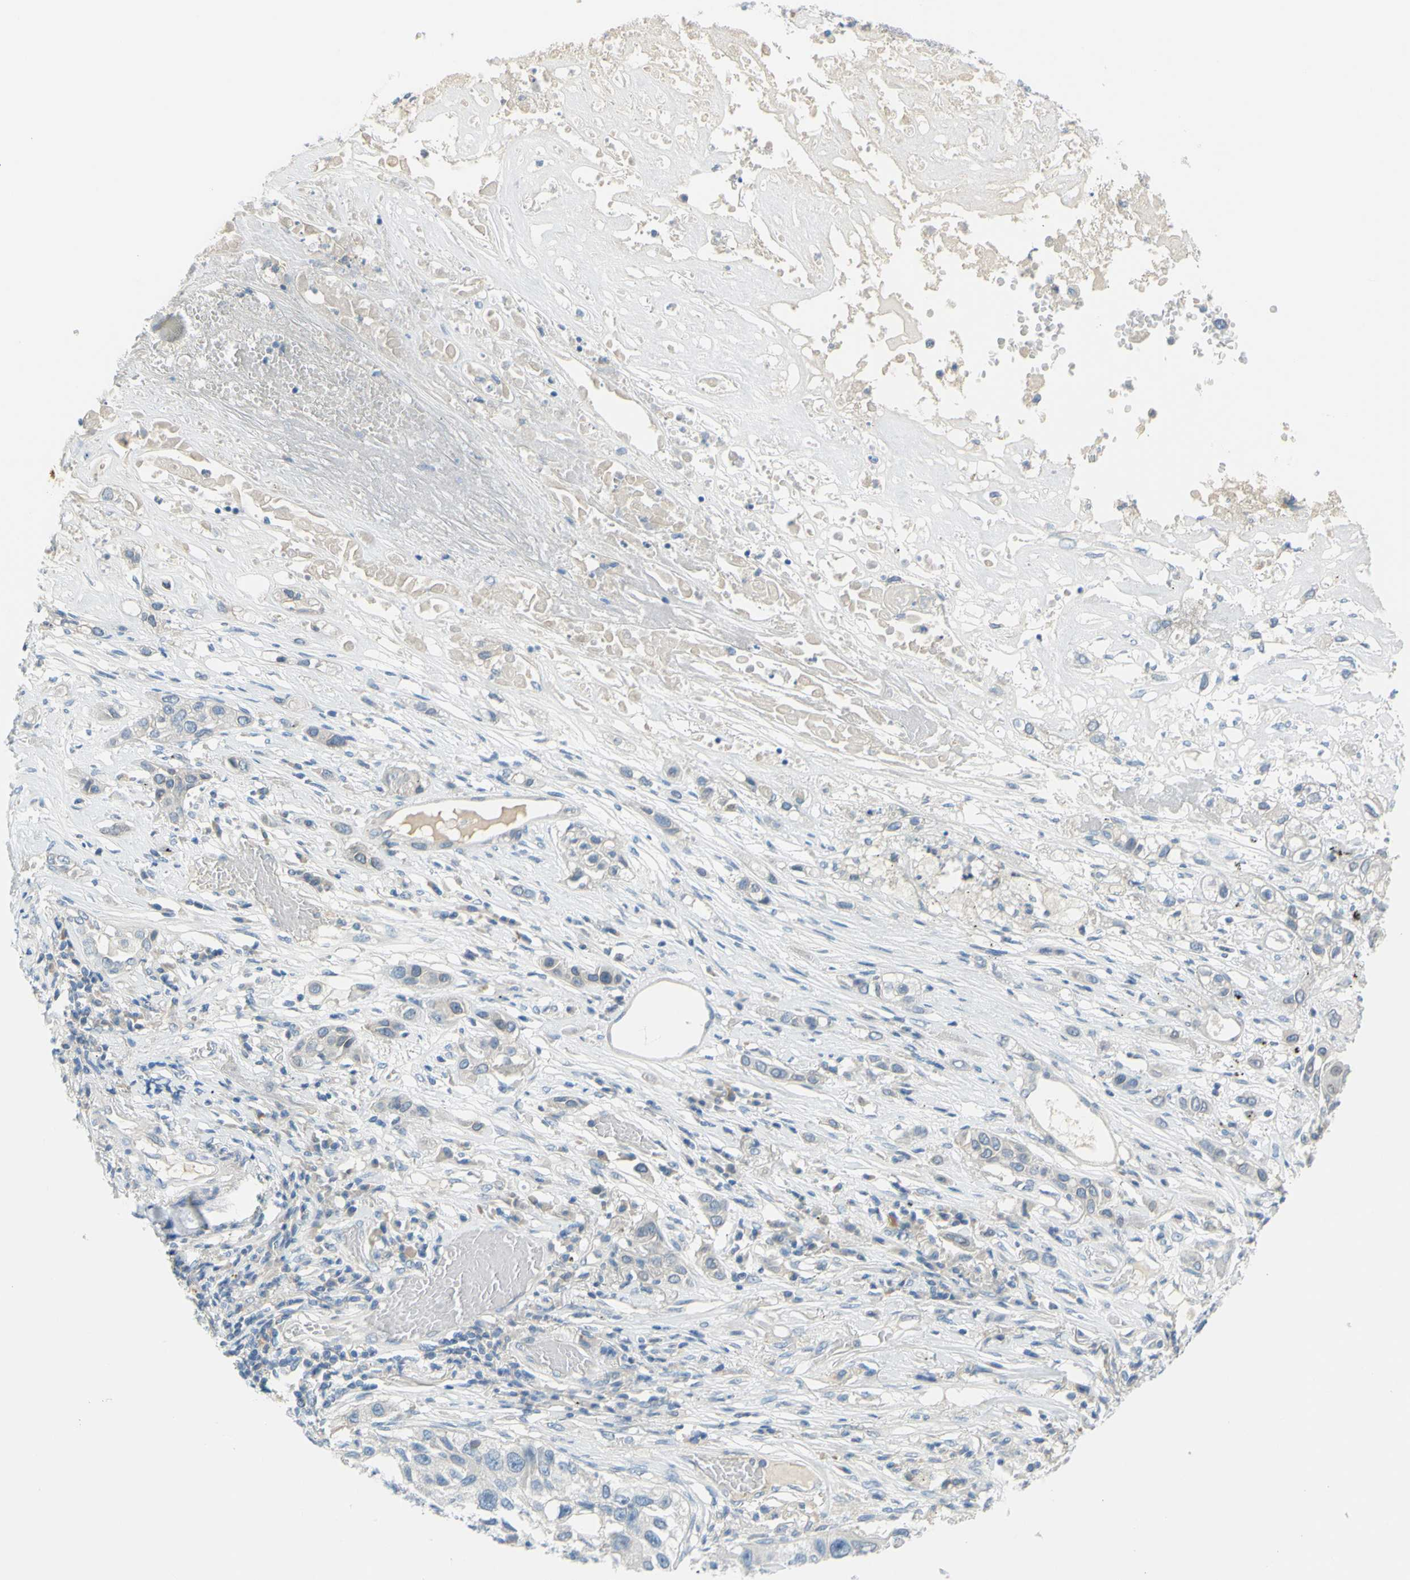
{"staining": {"intensity": "negative", "quantity": "none", "location": "none"}, "tissue": "lung cancer", "cell_type": "Tumor cells", "image_type": "cancer", "snomed": [{"axis": "morphology", "description": "Squamous cell carcinoma, NOS"}, {"axis": "topography", "description": "Lung"}], "caption": "High magnification brightfield microscopy of squamous cell carcinoma (lung) stained with DAB (brown) and counterstained with hematoxylin (blue): tumor cells show no significant expression.", "gene": "DCT", "patient": {"sex": "male", "age": 71}}